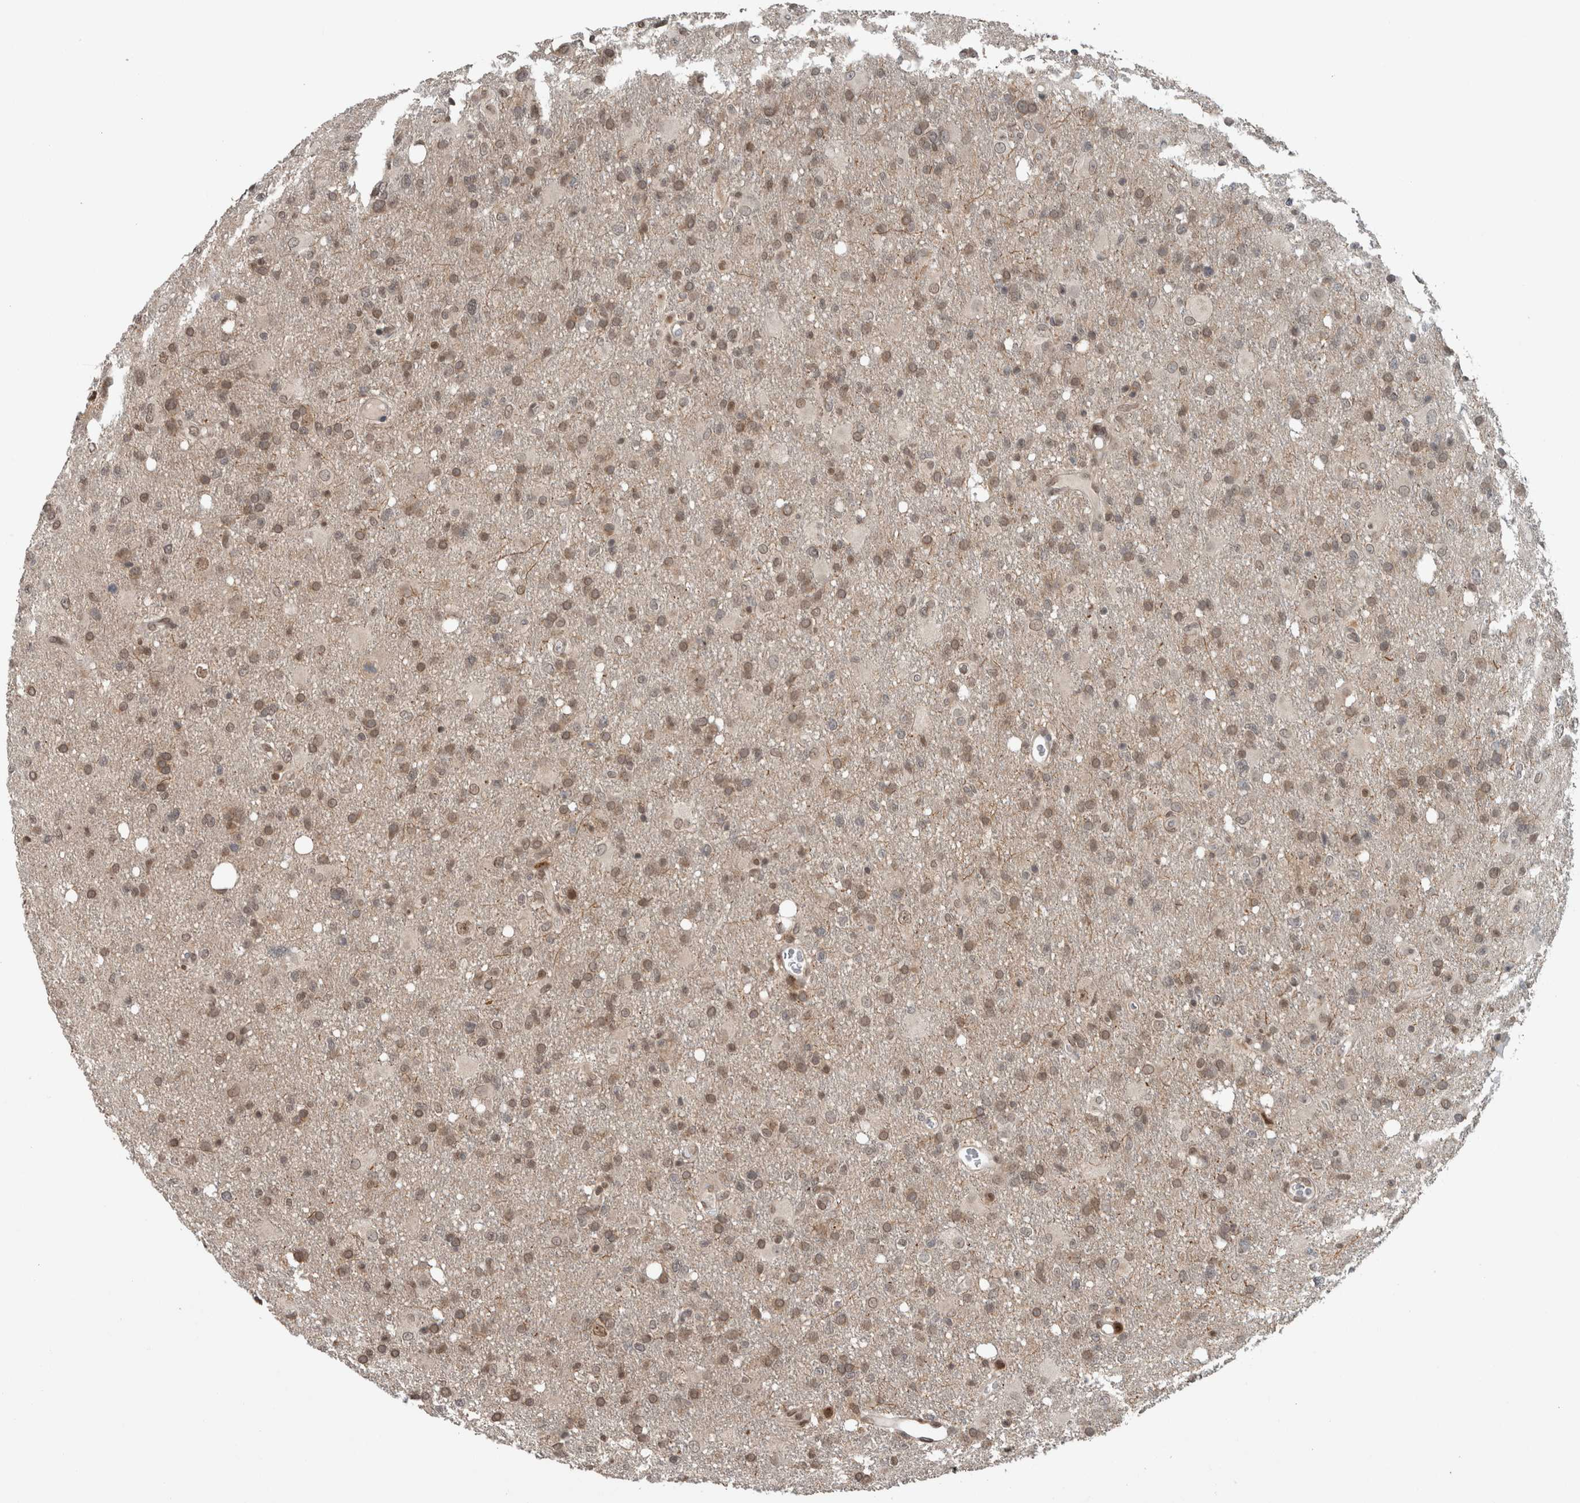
{"staining": {"intensity": "weak", "quantity": ">75%", "location": "cytoplasmic/membranous,nuclear"}, "tissue": "glioma", "cell_type": "Tumor cells", "image_type": "cancer", "snomed": [{"axis": "morphology", "description": "Glioma, malignant, High grade"}, {"axis": "topography", "description": "Brain"}], "caption": "Protein analysis of malignant glioma (high-grade) tissue exhibits weak cytoplasmic/membranous and nuclear staining in about >75% of tumor cells.", "gene": "SPAG7", "patient": {"sex": "female", "age": 57}}